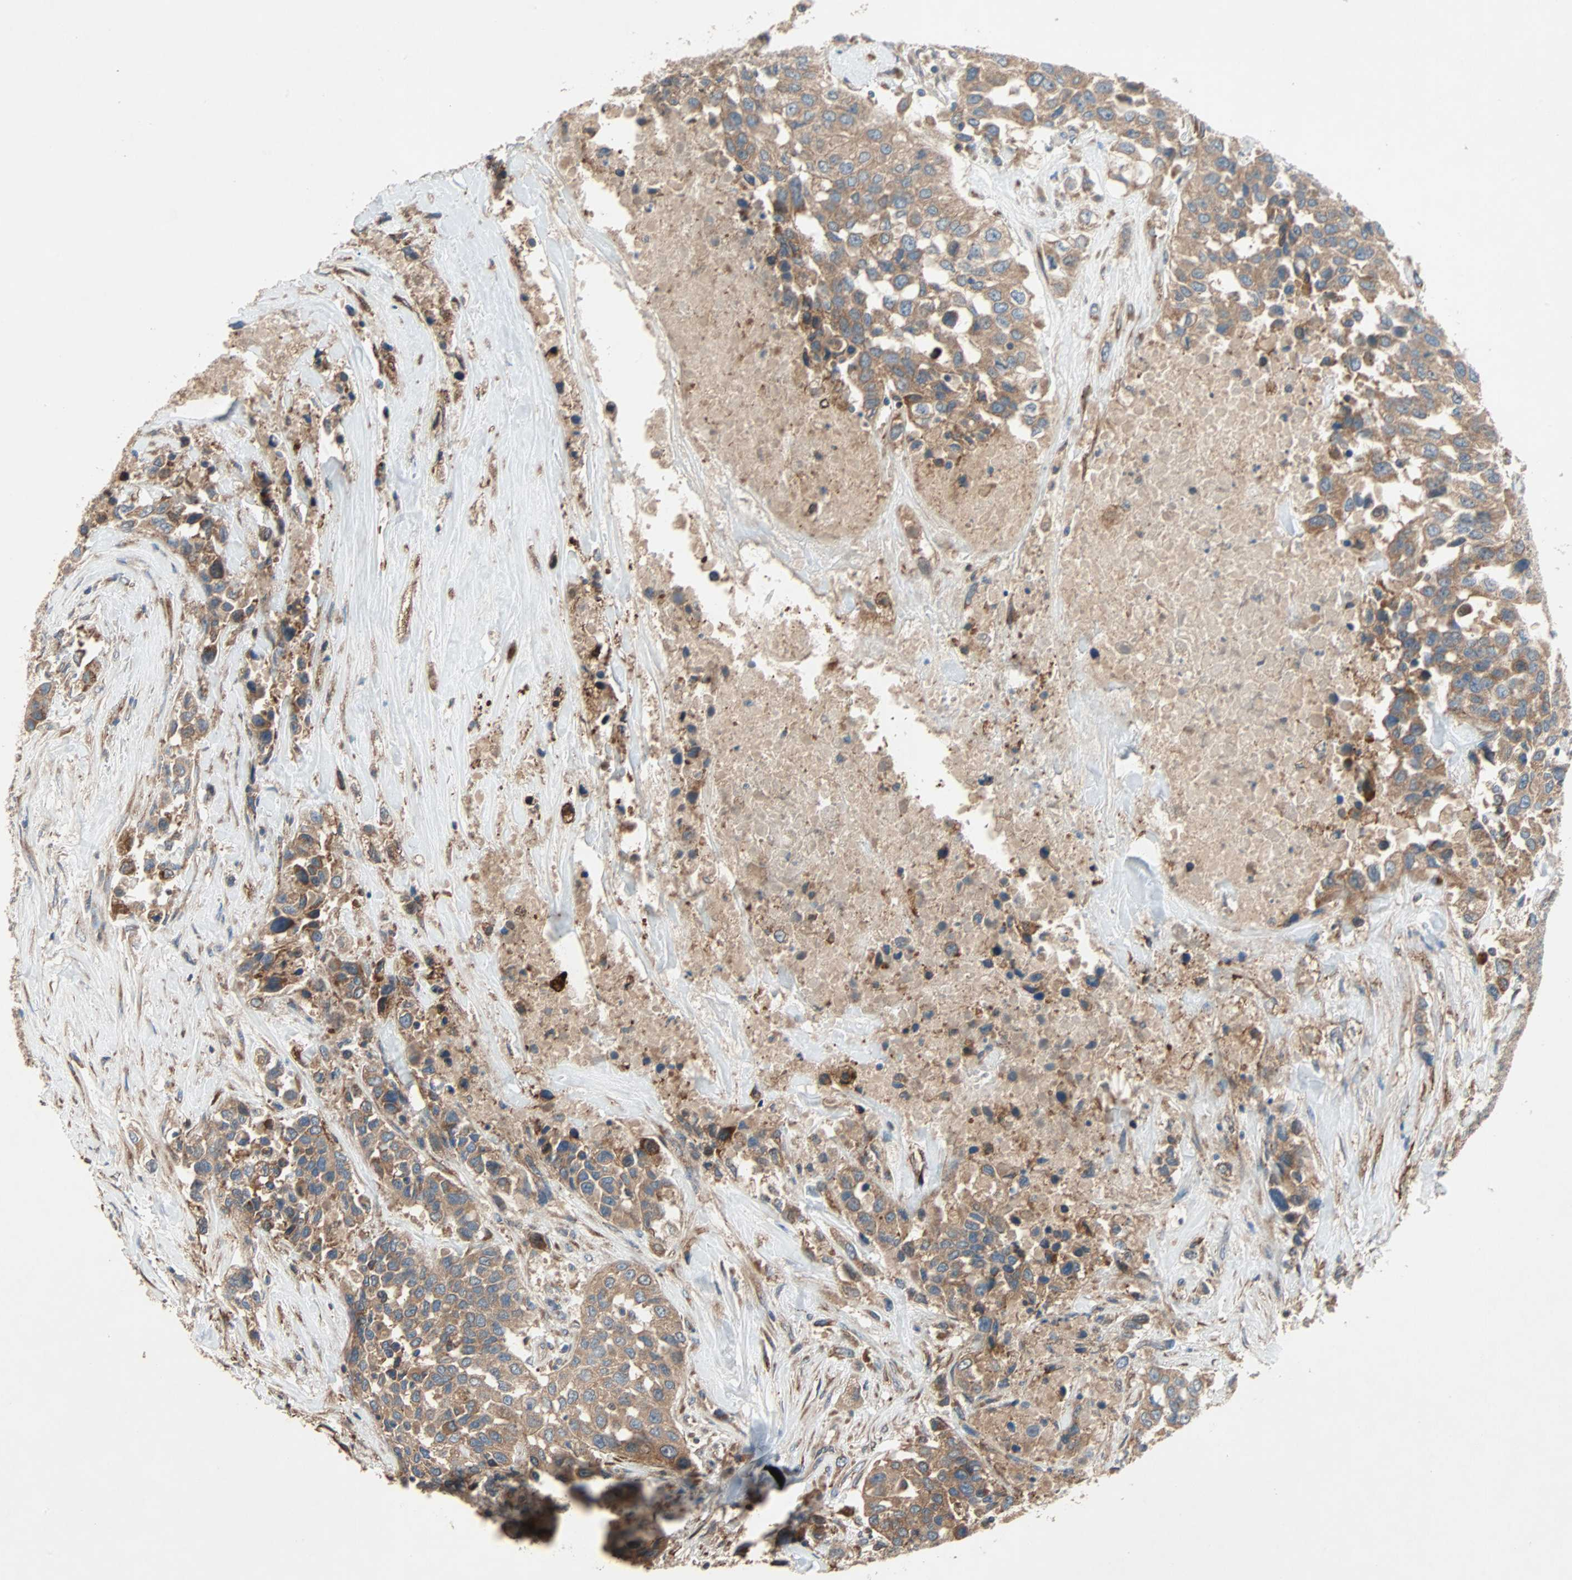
{"staining": {"intensity": "moderate", "quantity": ">75%", "location": "cytoplasmic/membranous"}, "tissue": "urothelial cancer", "cell_type": "Tumor cells", "image_type": "cancer", "snomed": [{"axis": "morphology", "description": "Urothelial carcinoma, High grade"}, {"axis": "topography", "description": "Urinary bladder"}], "caption": "Tumor cells show medium levels of moderate cytoplasmic/membranous expression in about >75% of cells in human urothelial cancer. Using DAB (brown) and hematoxylin (blue) stains, captured at high magnification using brightfield microscopy.", "gene": "XYLT1", "patient": {"sex": "female", "age": 80}}